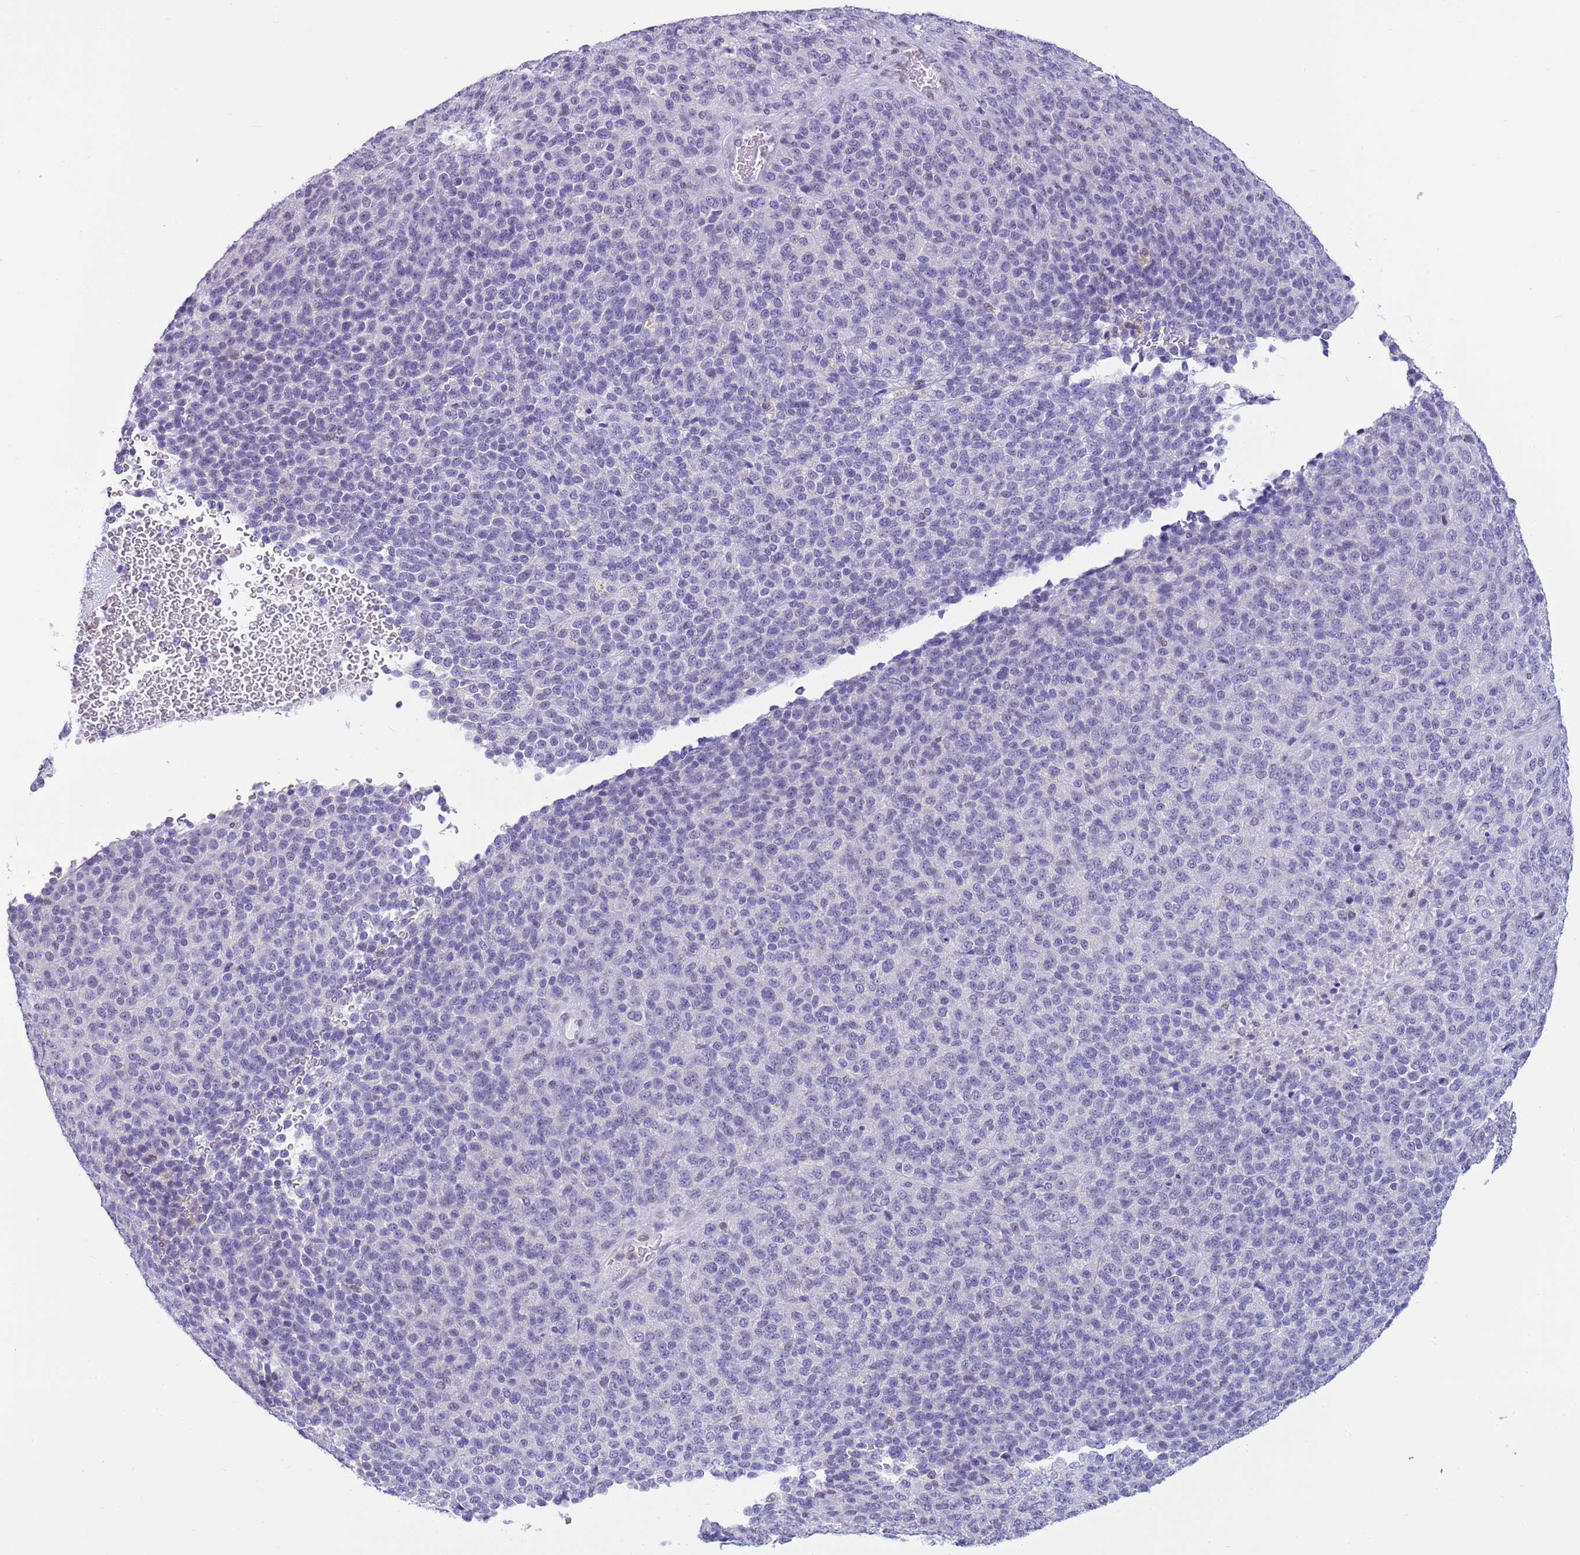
{"staining": {"intensity": "negative", "quantity": "none", "location": "none"}, "tissue": "melanoma", "cell_type": "Tumor cells", "image_type": "cancer", "snomed": [{"axis": "morphology", "description": "Malignant melanoma, Metastatic site"}, {"axis": "topography", "description": "Brain"}], "caption": "This is an immunohistochemistry (IHC) histopathology image of malignant melanoma (metastatic site). There is no staining in tumor cells.", "gene": "PPP1R17", "patient": {"sex": "female", "age": 56}}